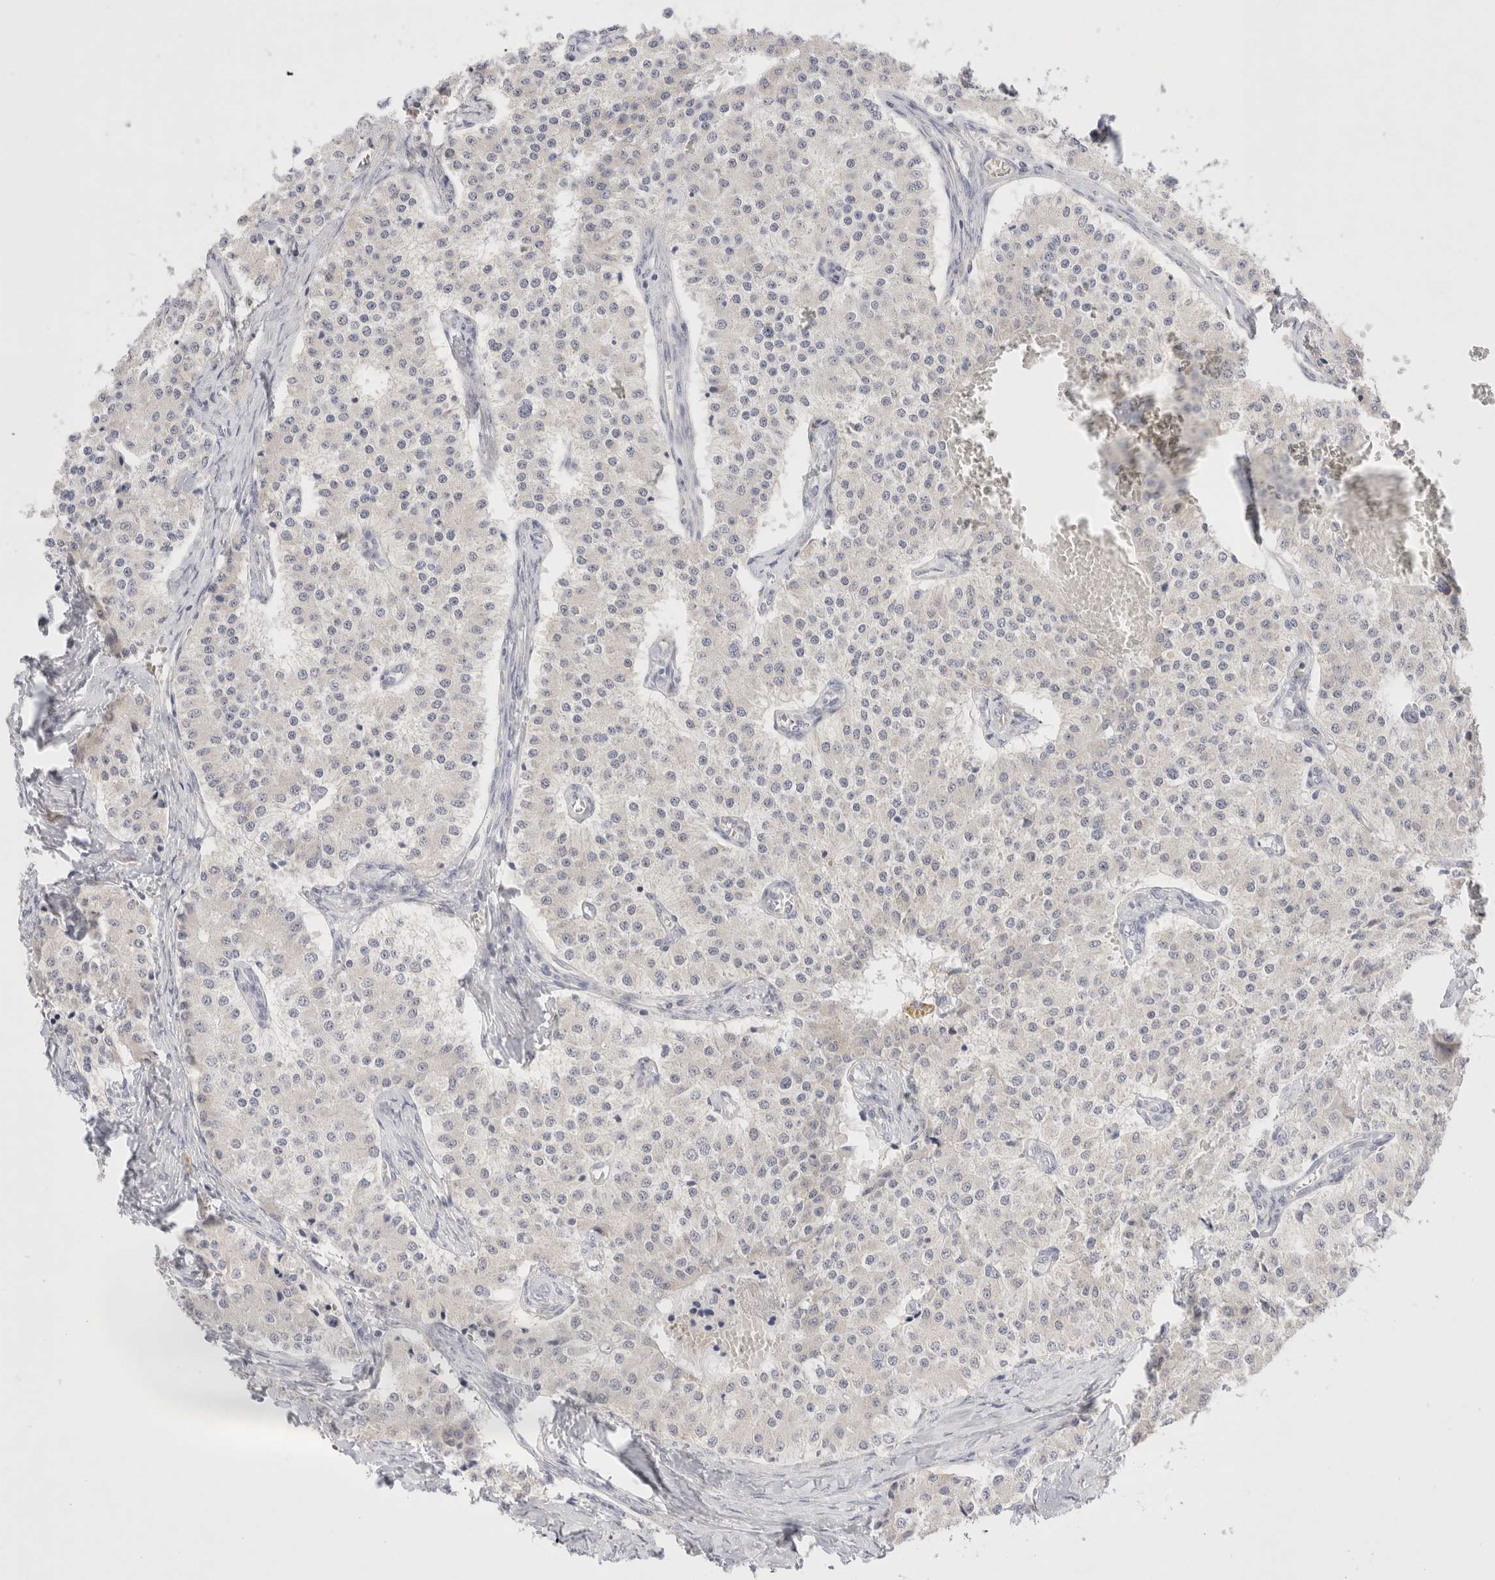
{"staining": {"intensity": "negative", "quantity": "none", "location": "none"}, "tissue": "carcinoid", "cell_type": "Tumor cells", "image_type": "cancer", "snomed": [{"axis": "morphology", "description": "Carcinoid, malignant, NOS"}, {"axis": "topography", "description": "Colon"}], "caption": "Micrograph shows no significant protein positivity in tumor cells of malignant carcinoid.", "gene": "SPATA20", "patient": {"sex": "female", "age": 52}}